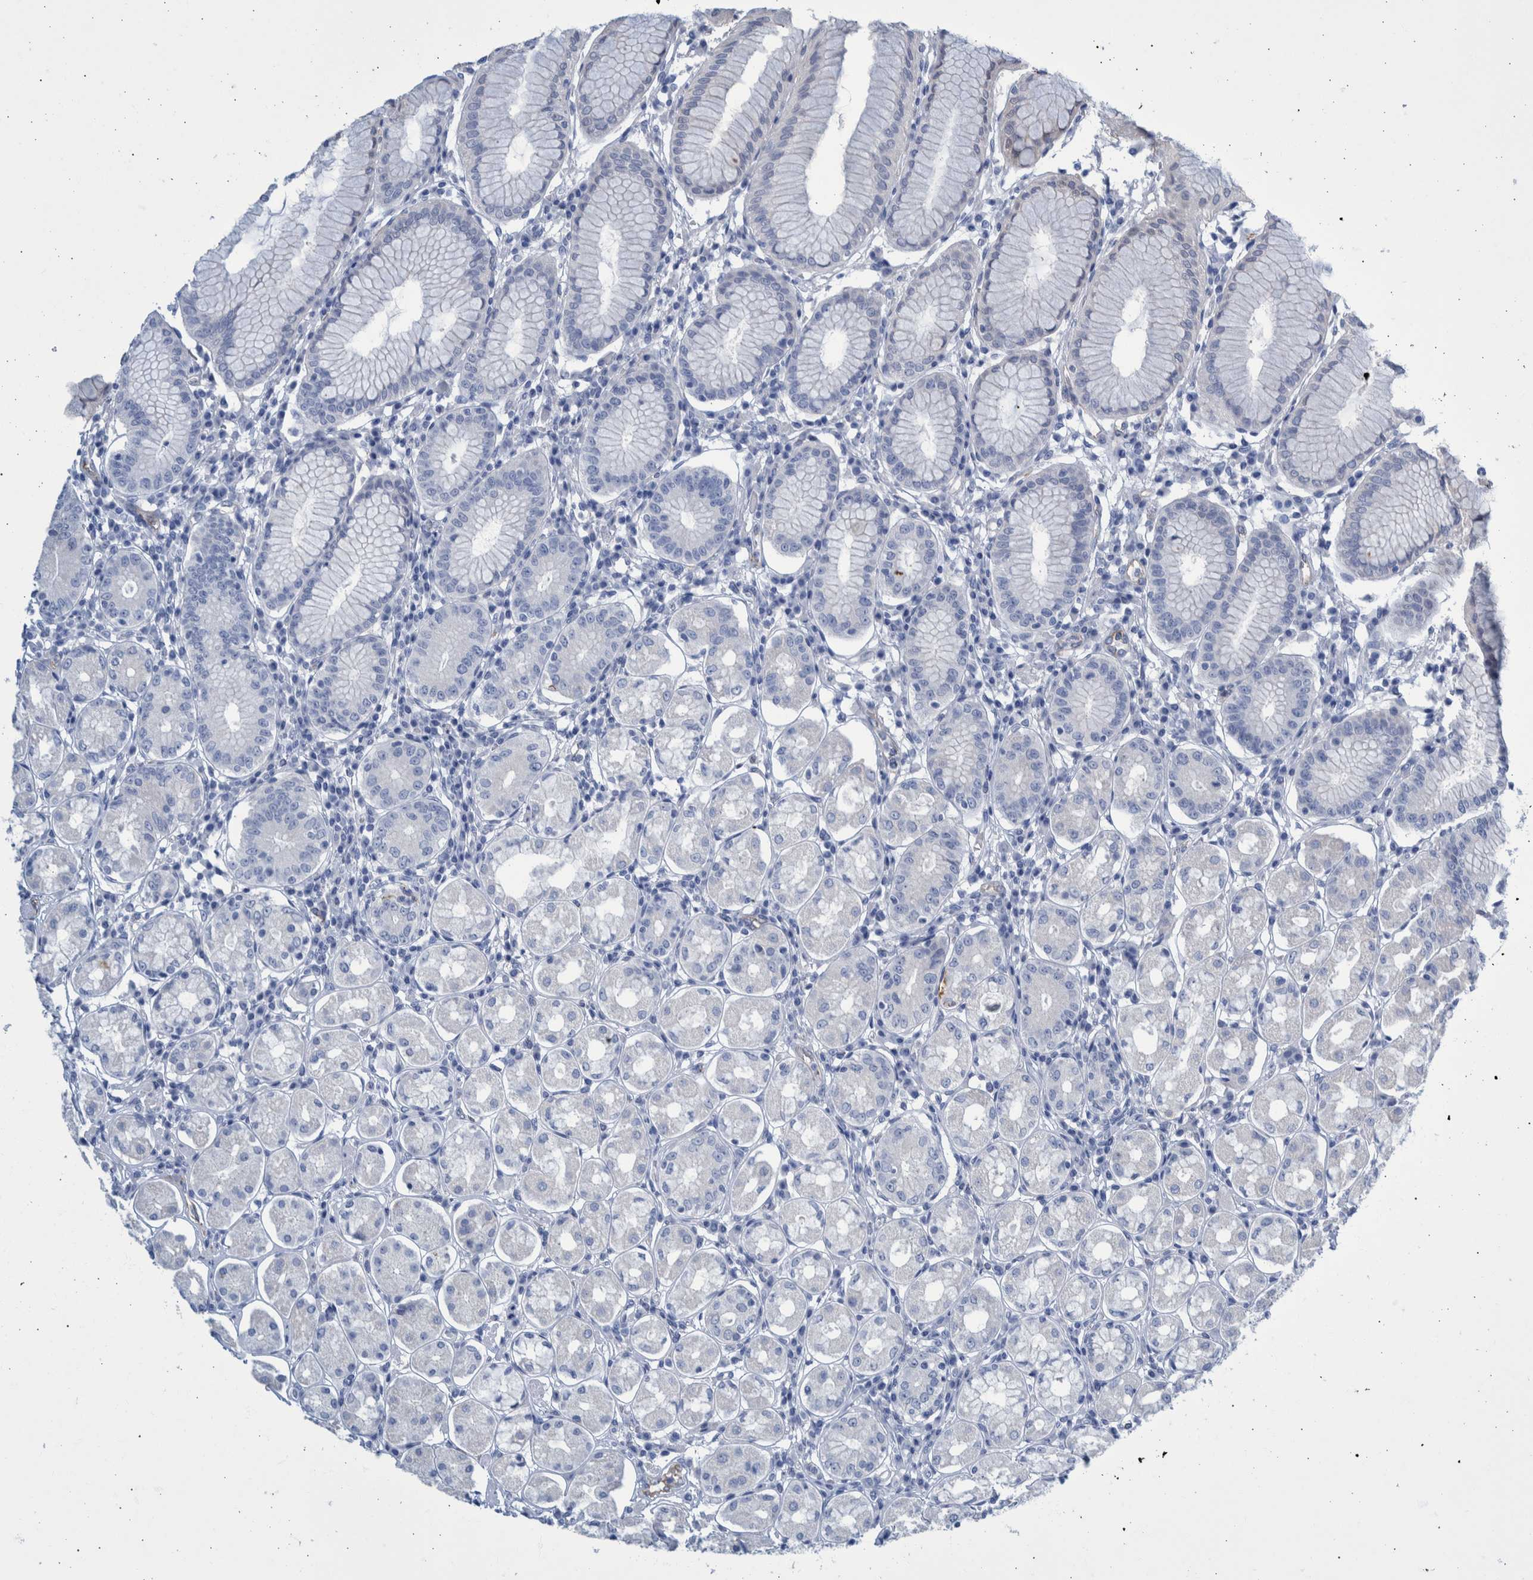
{"staining": {"intensity": "negative", "quantity": "none", "location": "none"}, "tissue": "stomach", "cell_type": "Glandular cells", "image_type": "normal", "snomed": [{"axis": "morphology", "description": "Normal tissue, NOS"}, {"axis": "topography", "description": "Stomach"}, {"axis": "topography", "description": "Stomach, lower"}], "caption": "An image of stomach stained for a protein shows no brown staining in glandular cells.", "gene": "SLC34A3", "patient": {"sex": "female", "age": 56}}